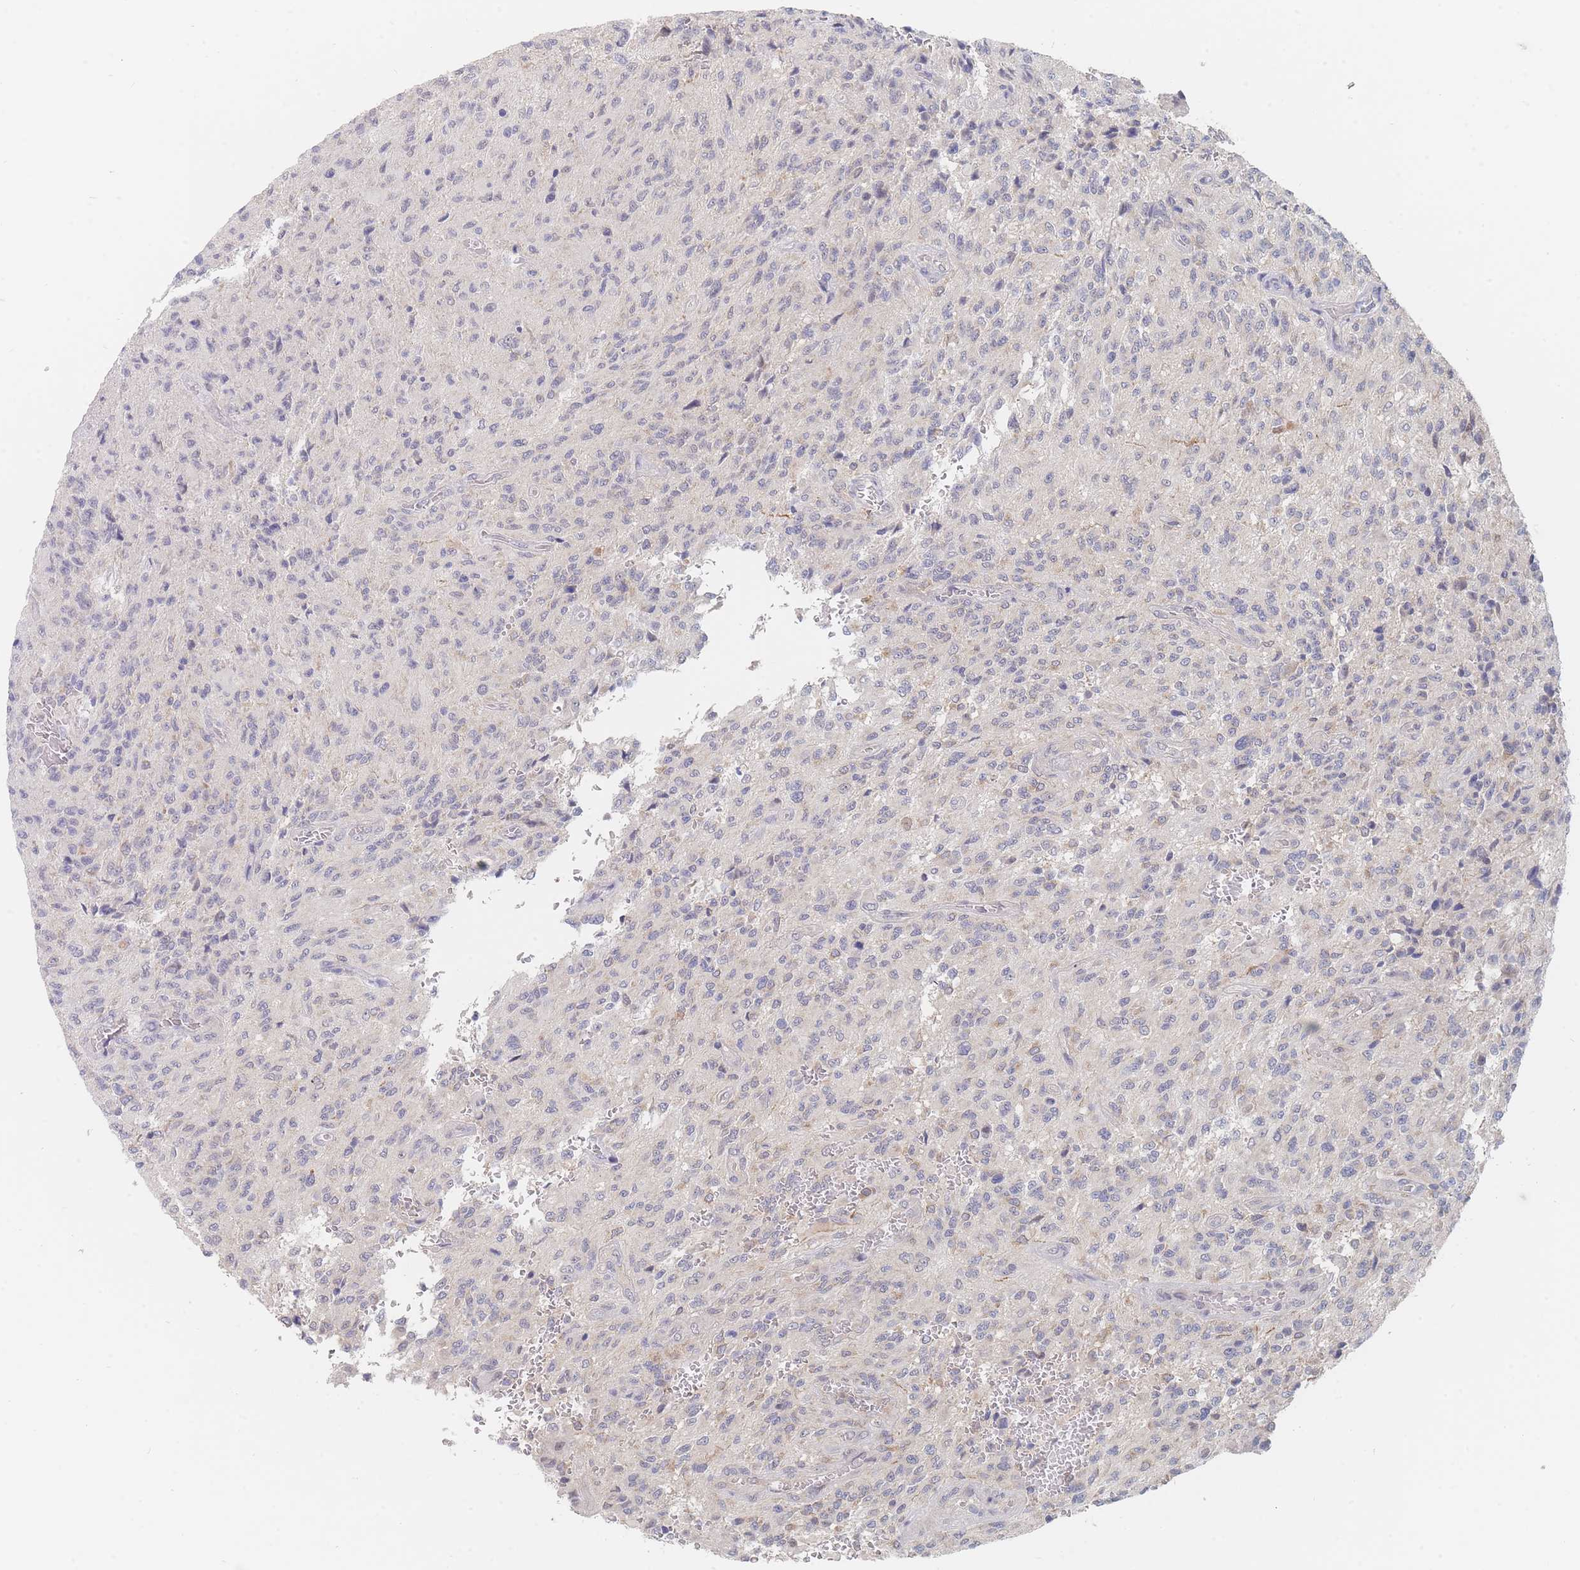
{"staining": {"intensity": "negative", "quantity": "none", "location": "none"}, "tissue": "glioma", "cell_type": "Tumor cells", "image_type": "cancer", "snomed": [{"axis": "morphology", "description": "Normal tissue, NOS"}, {"axis": "morphology", "description": "Glioma, malignant, High grade"}, {"axis": "topography", "description": "Cerebral cortex"}], "caption": "This is an IHC micrograph of glioma. There is no positivity in tumor cells.", "gene": "PPP6C", "patient": {"sex": "male", "age": 56}}